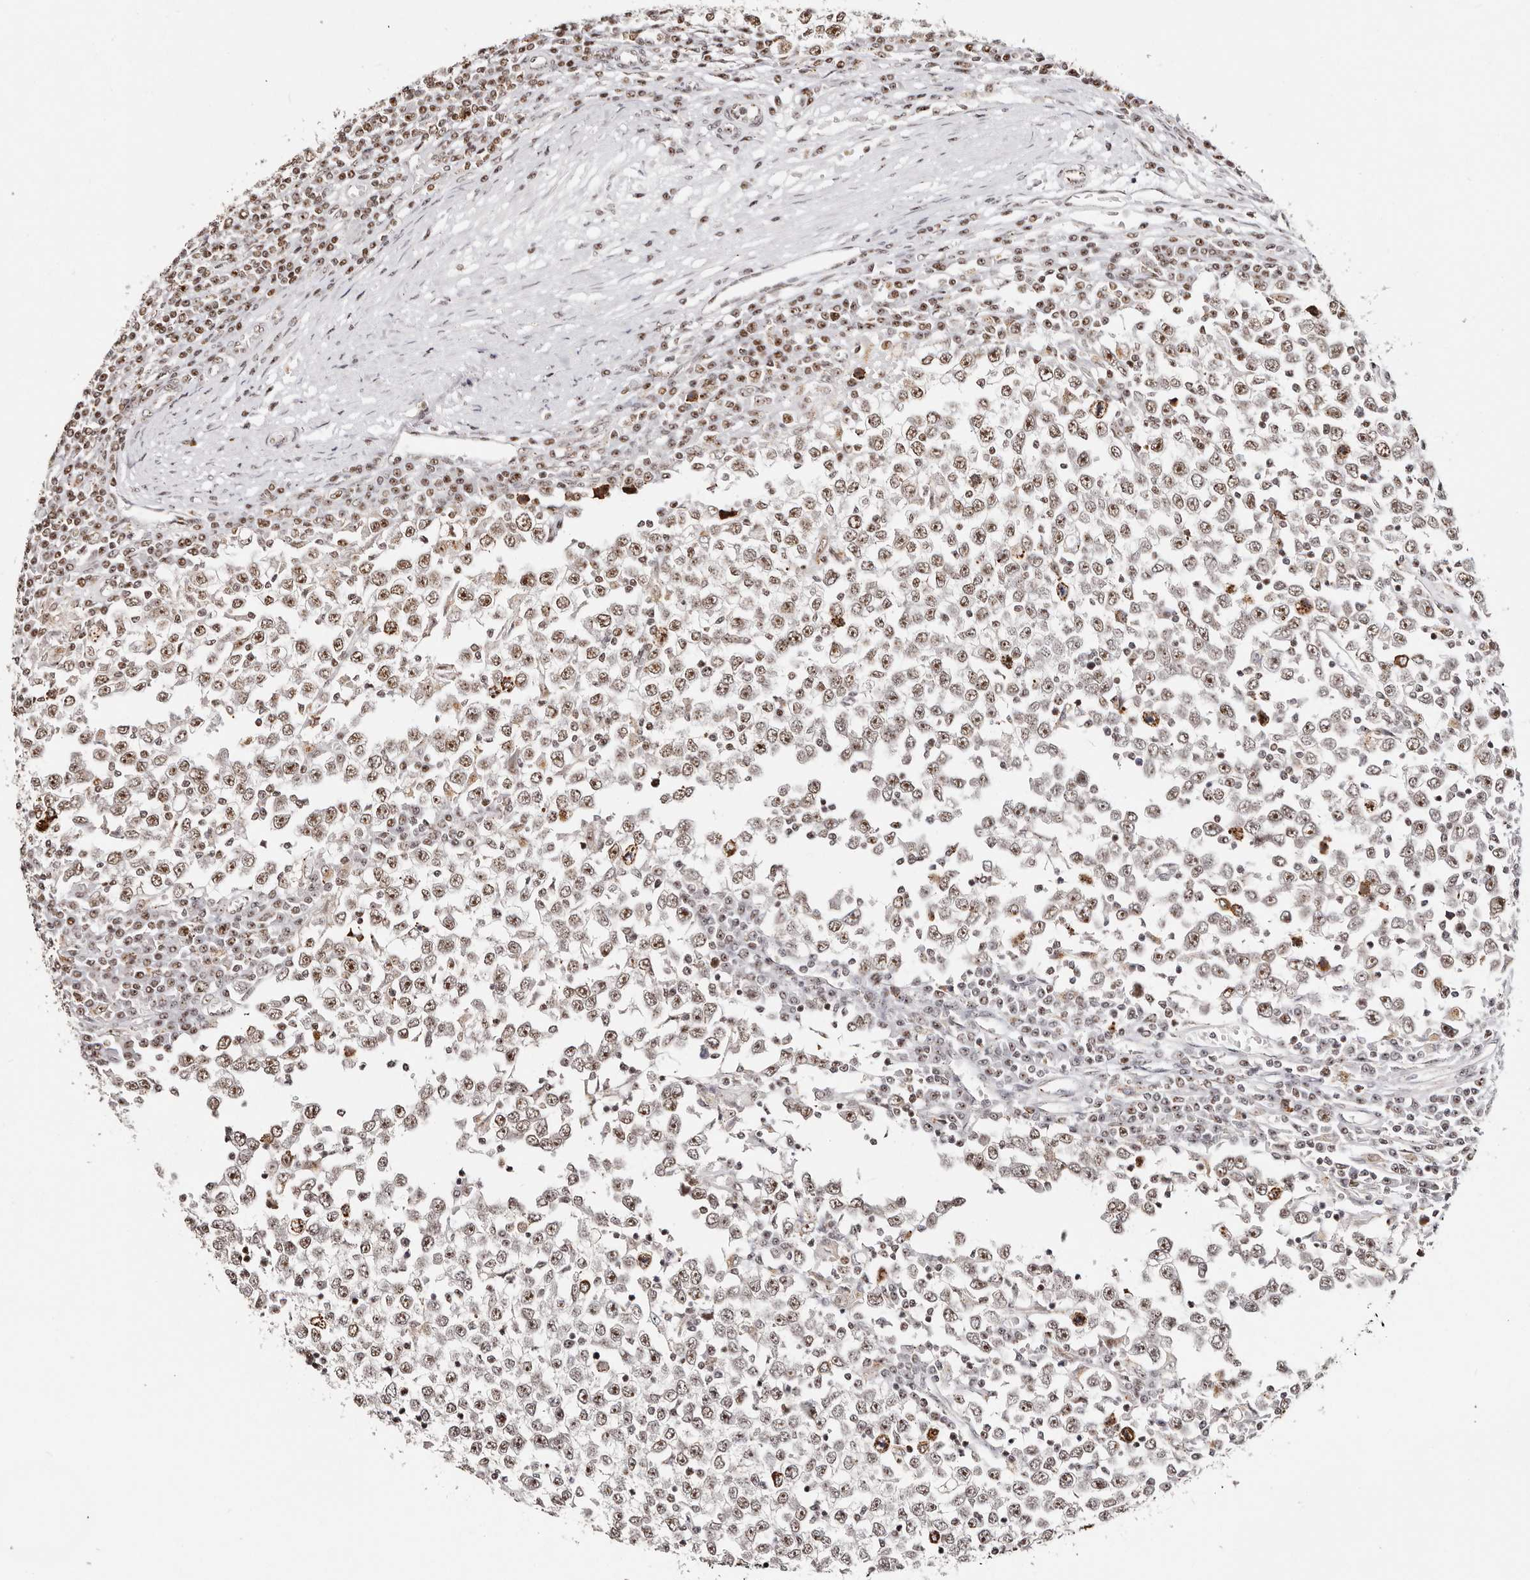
{"staining": {"intensity": "moderate", "quantity": ">75%", "location": "nuclear"}, "tissue": "testis cancer", "cell_type": "Tumor cells", "image_type": "cancer", "snomed": [{"axis": "morphology", "description": "Seminoma, NOS"}, {"axis": "topography", "description": "Testis"}], "caption": "High-power microscopy captured an IHC micrograph of testis cancer (seminoma), revealing moderate nuclear staining in about >75% of tumor cells.", "gene": "IQGAP3", "patient": {"sex": "male", "age": 65}}